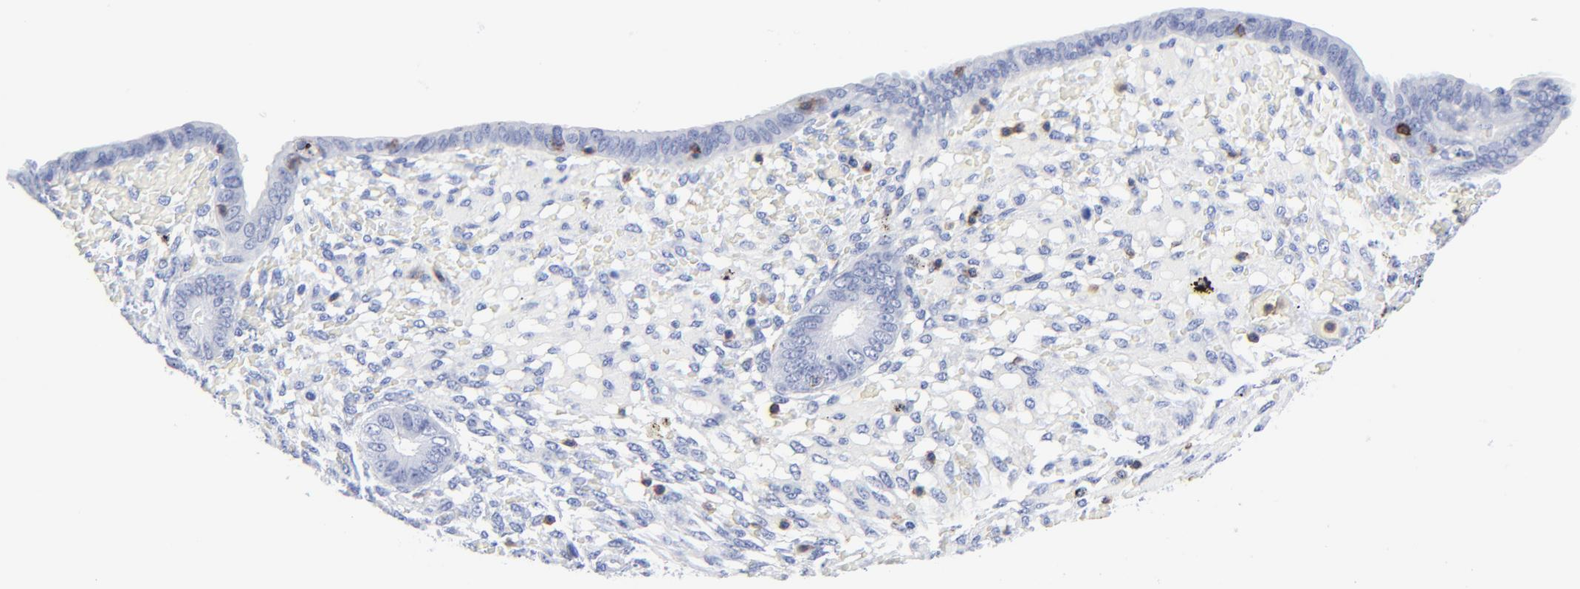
{"staining": {"intensity": "negative", "quantity": "none", "location": "none"}, "tissue": "endometrium", "cell_type": "Cells in endometrial stroma", "image_type": "normal", "snomed": [{"axis": "morphology", "description": "Normal tissue, NOS"}, {"axis": "topography", "description": "Endometrium"}], "caption": "Protein analysis of benign endometrium demonstrates no significant expression in cells in endometrial stroma. Brightfield microscopy of immunohistochemistry stained with DAB (brown) and hematoxylin (blue), captured at high magnification.", "gene": "LCK", "patient": {"sex": "female", "age": 42}}